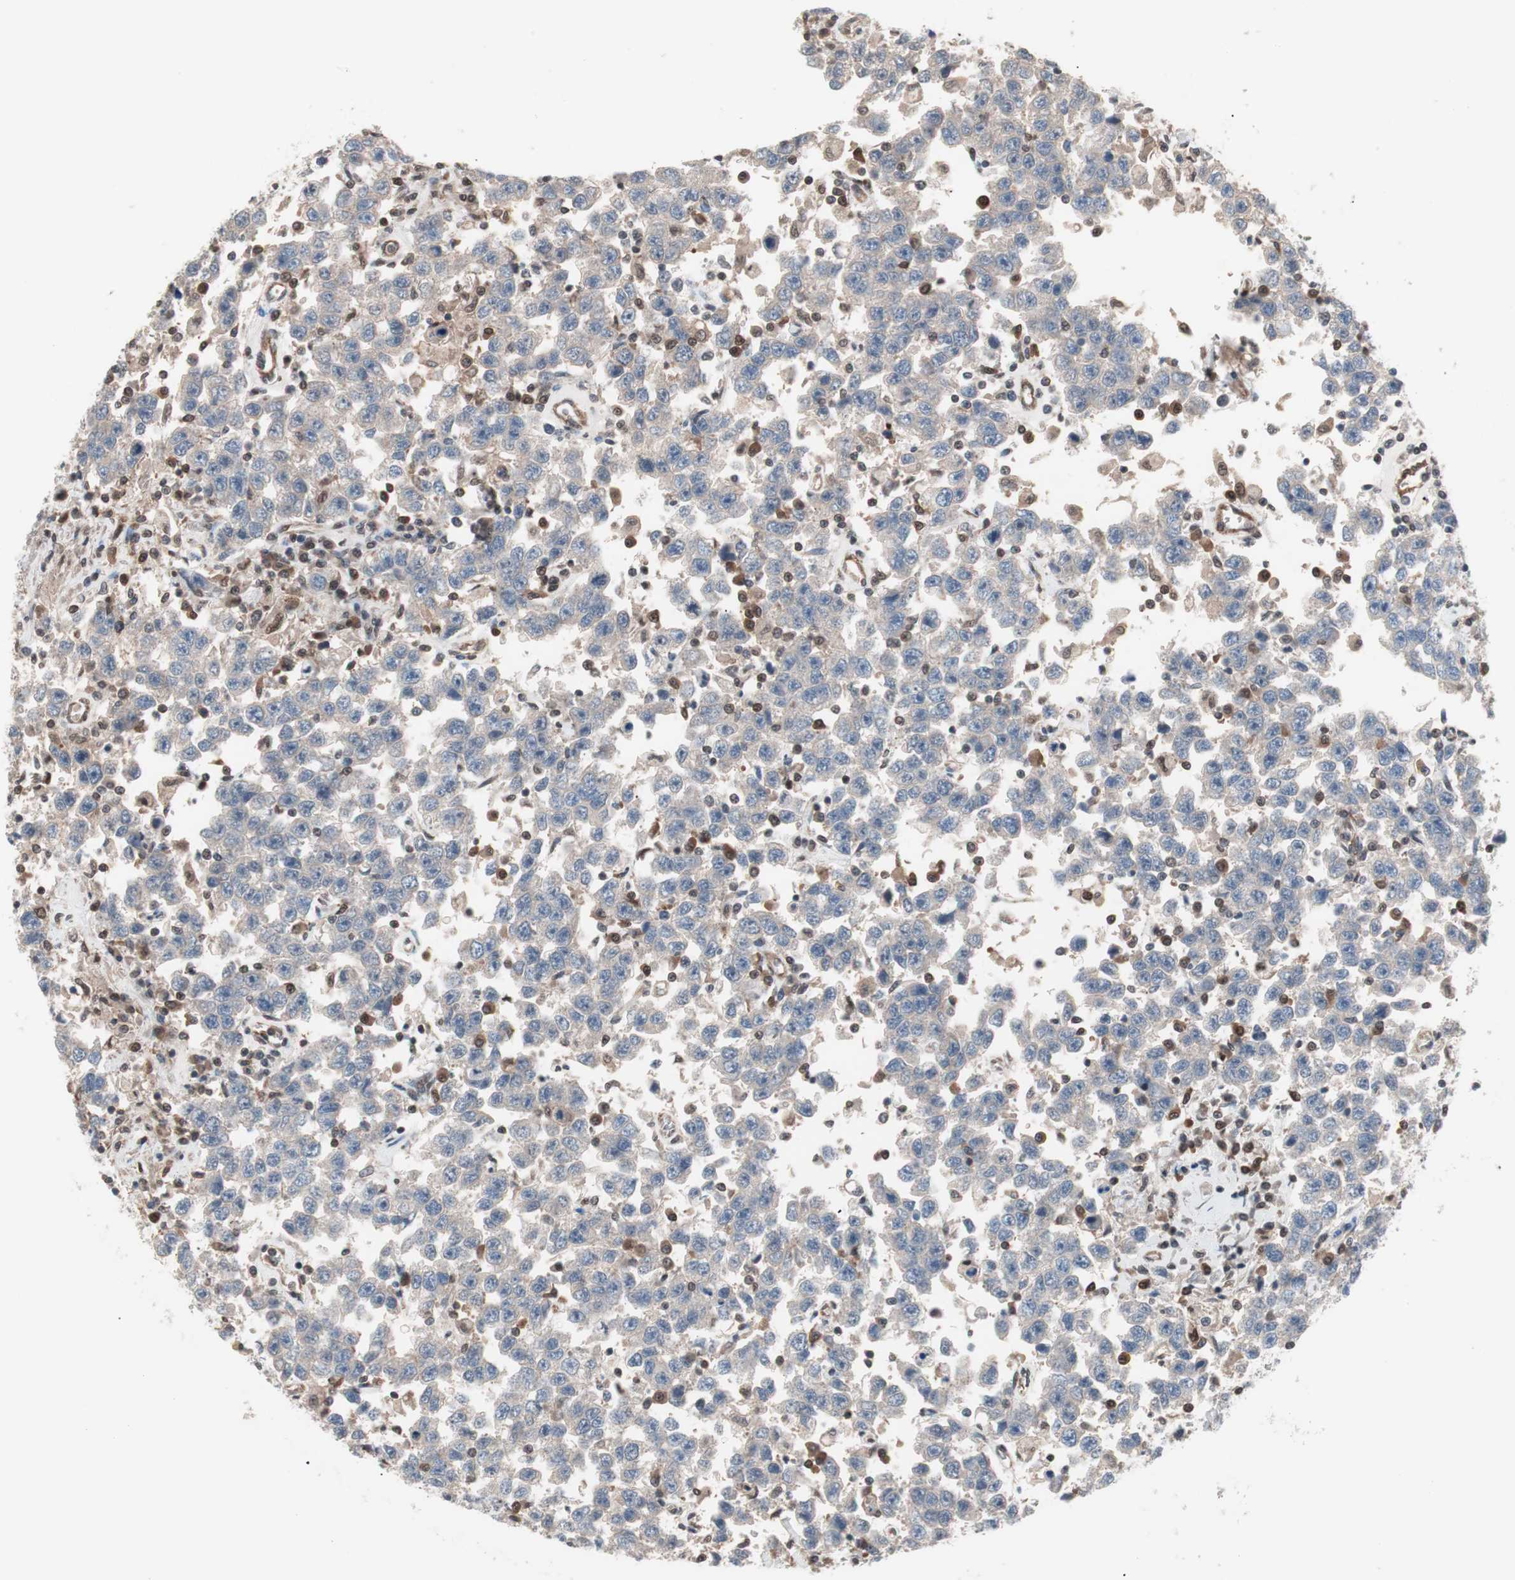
{"staining": {"intensity": "negative", "quantity": "none", "location": "none"}, "tissue": "testis cancer", "cell_type": "Tumor cells", "image_type": "cancer", "snomed": [{"axis": "morphology", "description": "Seminoma, NOS"}, {"axis": "topography", "description": "Testis"}], "caption": "High power microscopy photomicrograph of an immunohistochemistry micrograph of seminoma (testis), revealing no significant staining in tumor cells. (DAB (3,3'-diaminobenzidine) immunohistochemistry visualized using brightfield microscopy, high magnification).", "gene": "IRS1", "patient": {"sex": "male", "age": 41}}